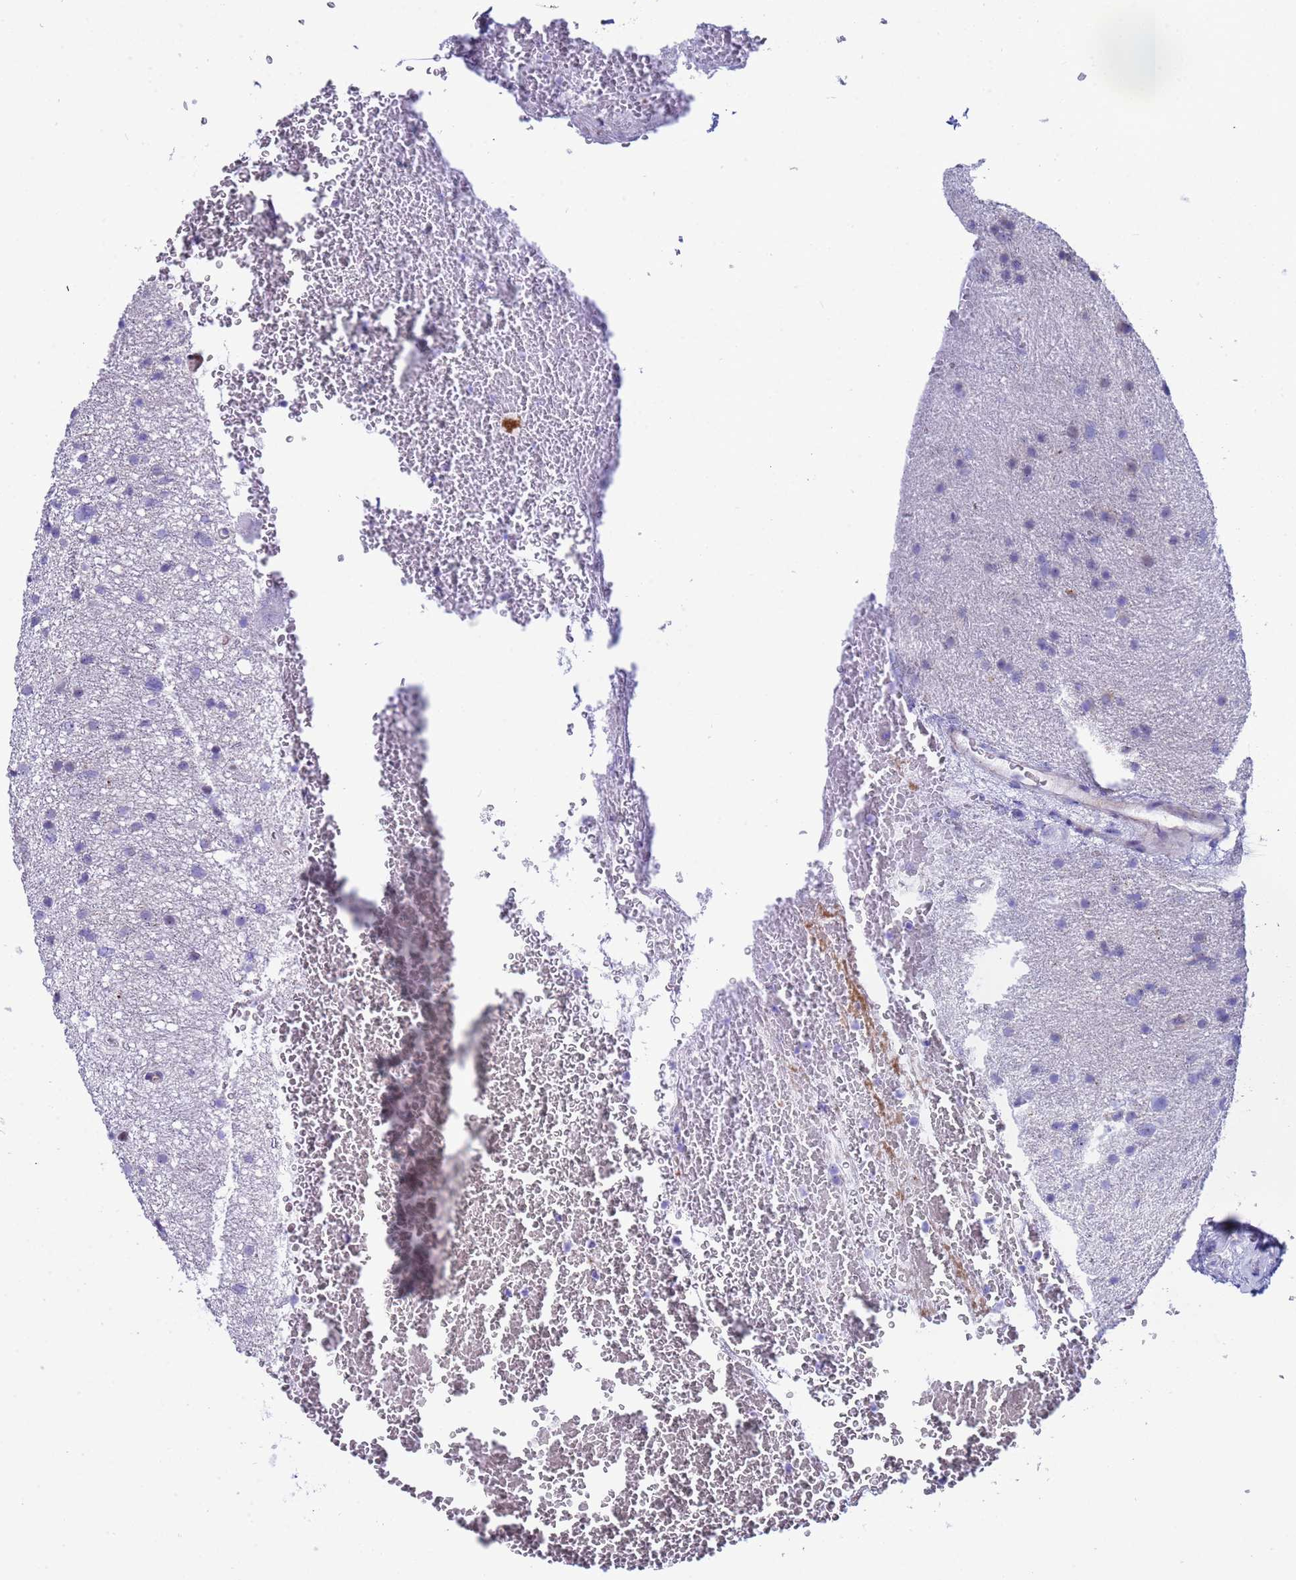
{"staining": {"intensity": "negative", "quantity": "none", "location": "none"}, "tissue": "glioma", "cell_type": "Tumor cells", "image_type": "cancer", "snomed": [{"axis": "morphology", "description": "Glioma, malignant, Low grade"}, {"axis": "topography", "description": "Cerebral cortex"}], "caption": "An IHC histopathology image of malignant low-grade glioma is shown. There is no staining in tumor cells of malignant low-grade glioma.", "gene": "POP5", "patient": {"sex": "female", "age": 39}}